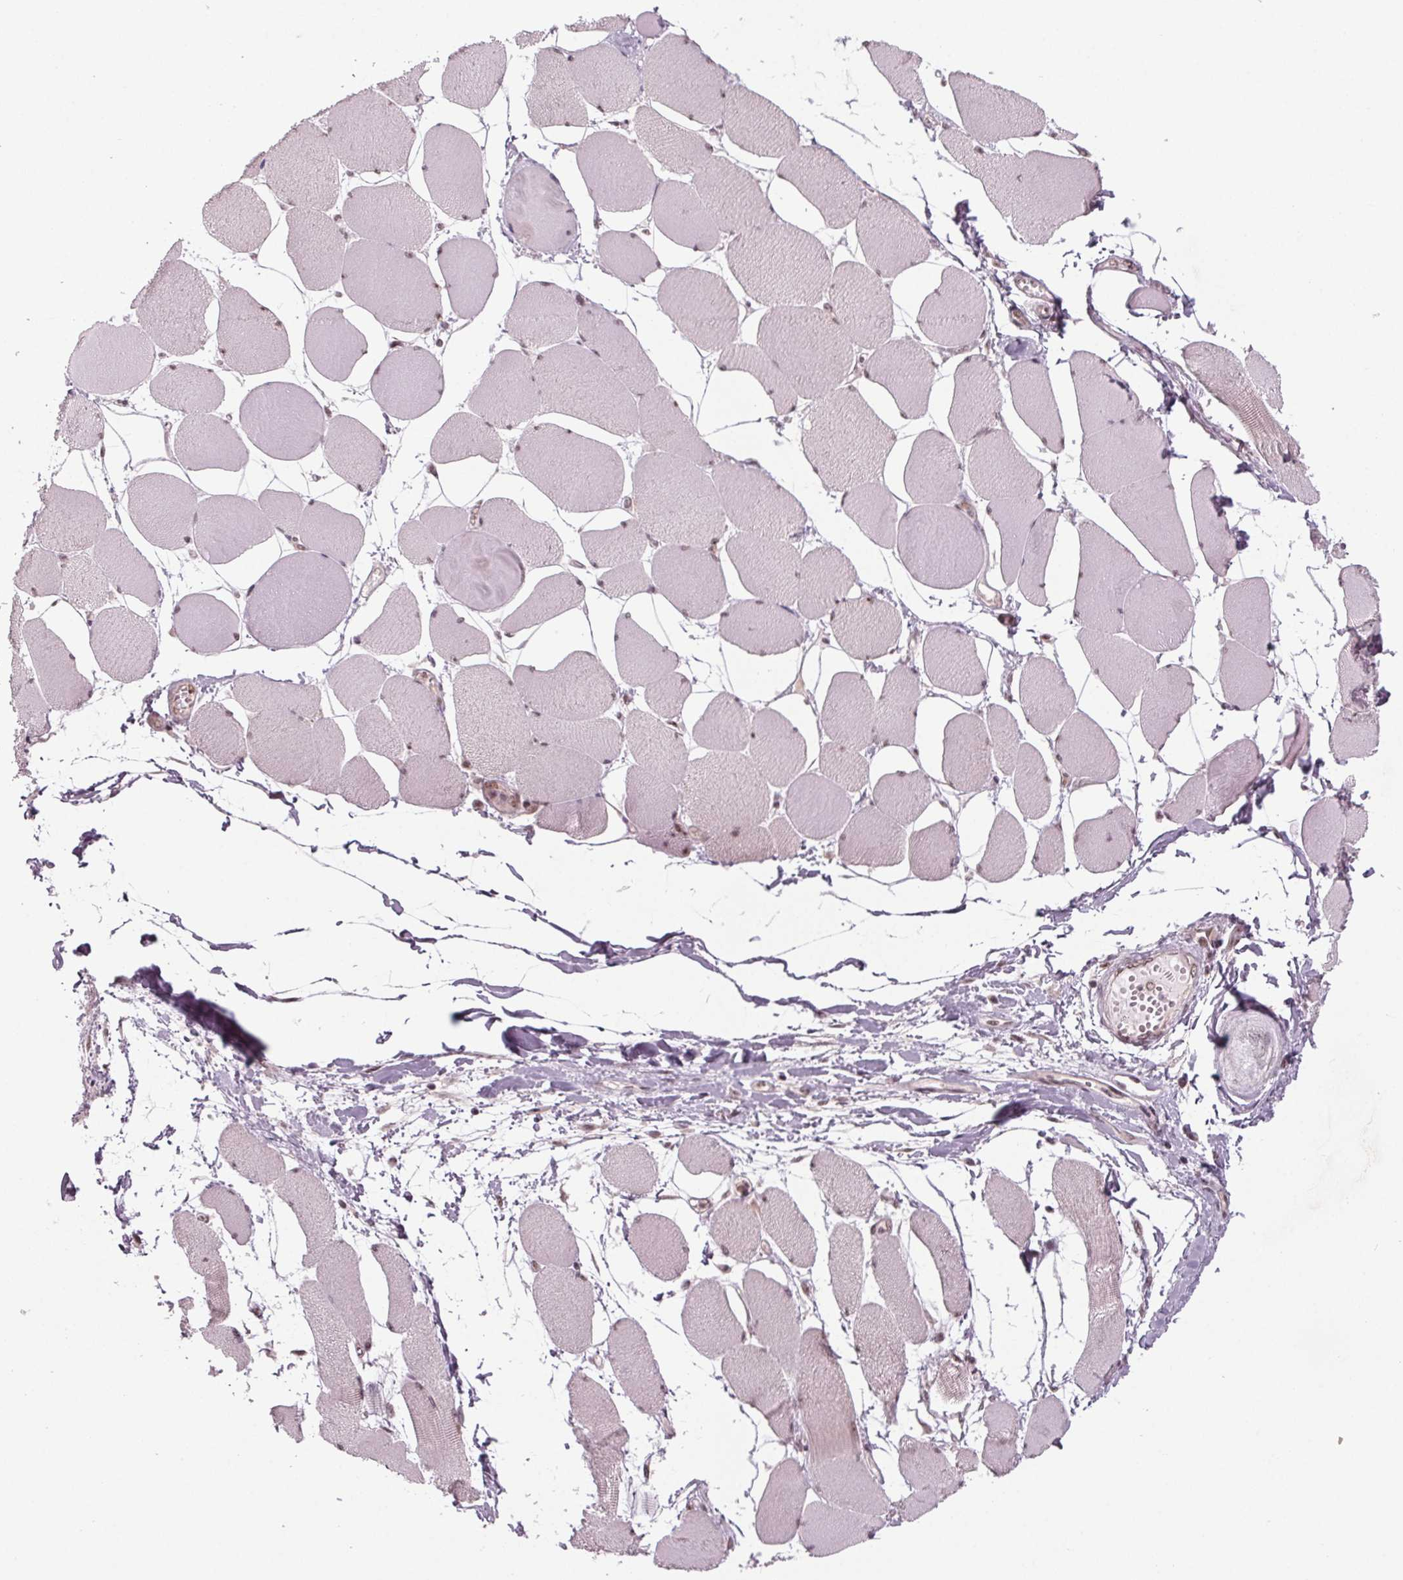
{"staining": {"intensity": "moderate", "quantity": "25%-75%", "location": "nuclear"}, "tissue": "skeletal muscle", "cell_type": "Myocytes", "image_type": "normal", "snomed": [{"axis": "morphology", "description": "Normal tissue, NOS"}, {"axis": "topography", "description": "Skeletal muscle"}], "caption": "A brown stain shows moderate nuclear expression of a protein in myocytes of benign skeletal muscle.", "gene": "DDX41", "patient": {"sex": "female", "age": 75}}